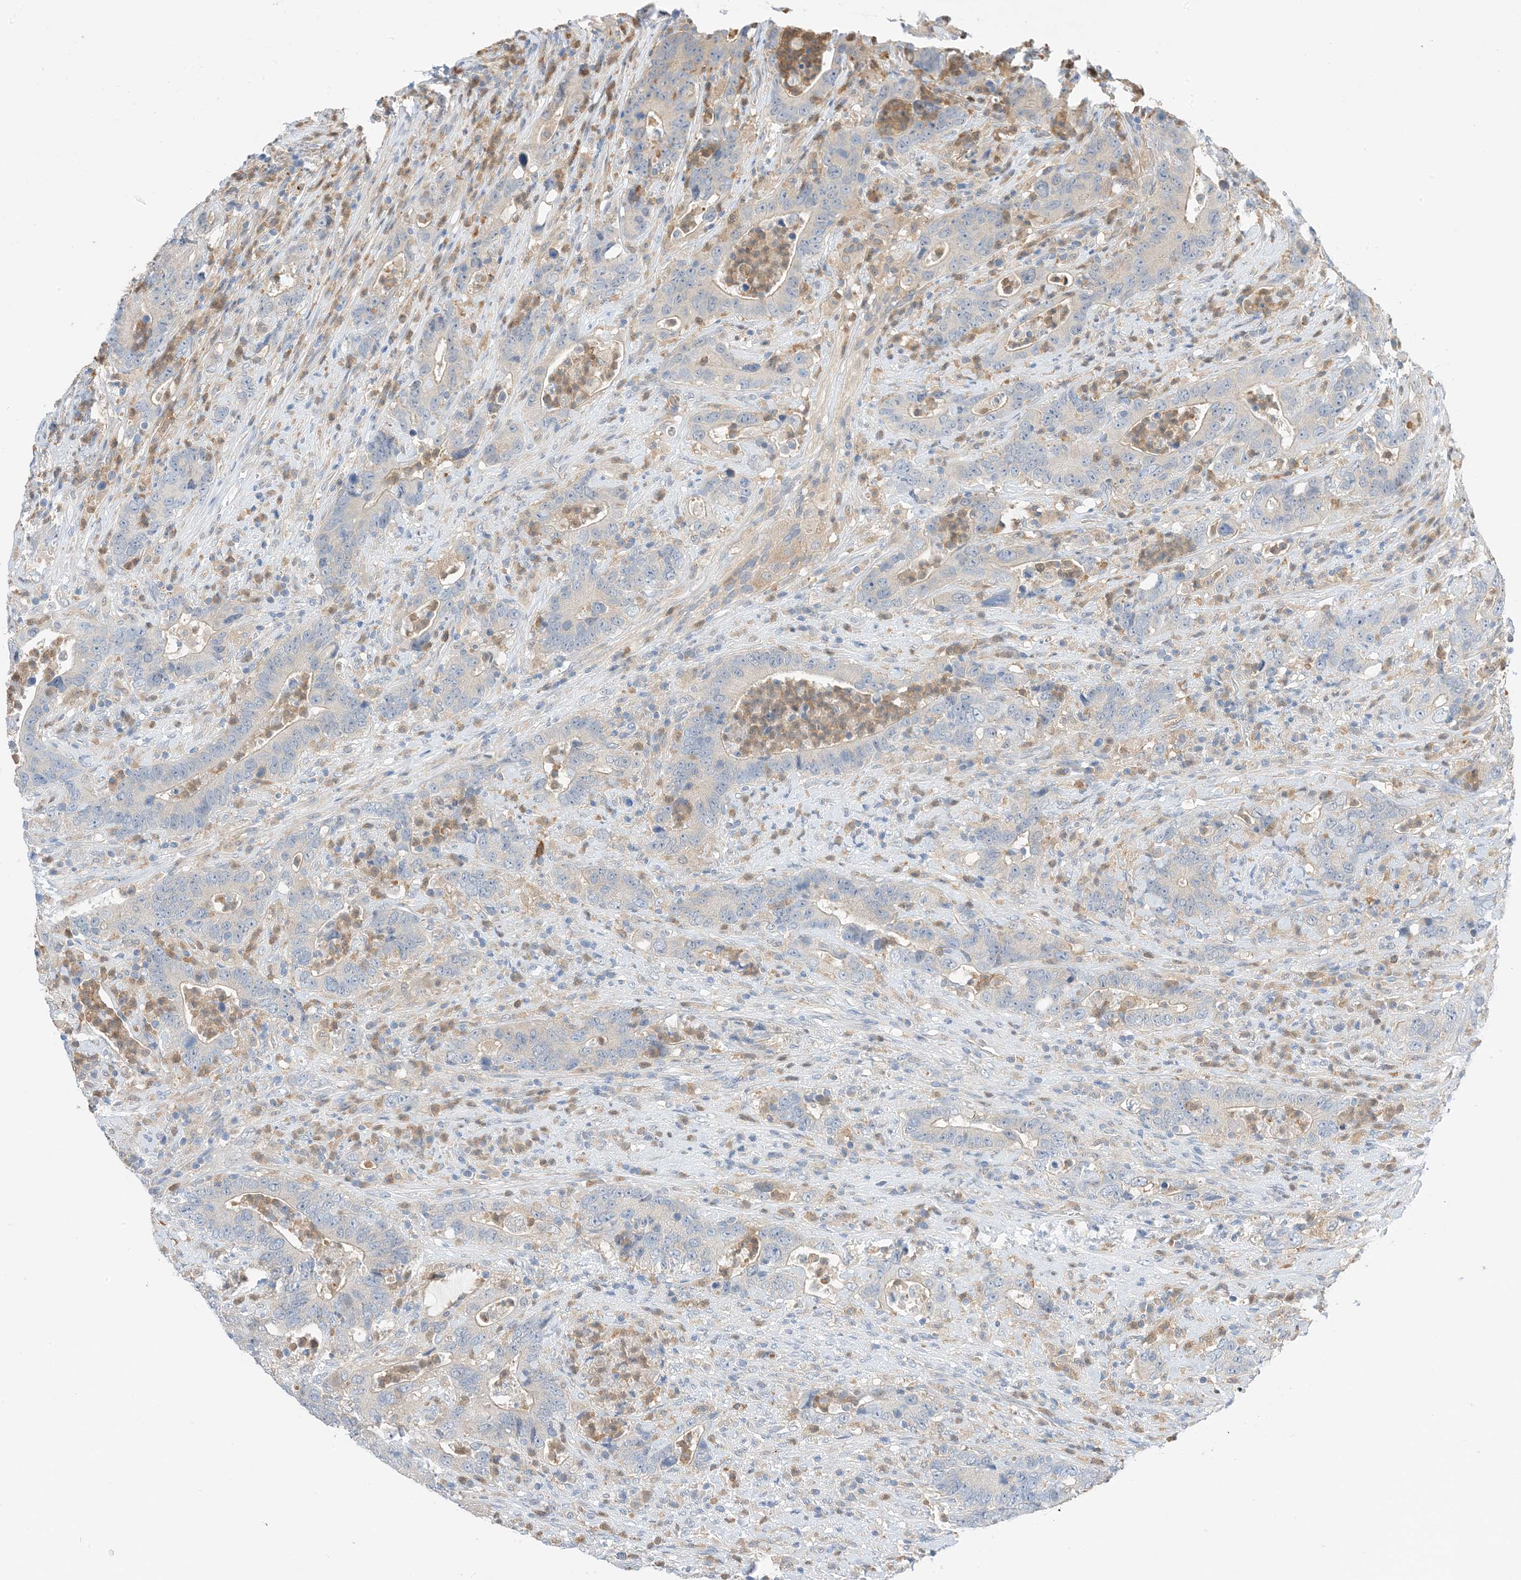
{"staining": {"intensity": "negative", "quantity": "none", "location": "none"}, "tissue": "colorectal cancer", "cell_type": "Tumor cells", "image_type": "cancer", "snomed": [{"axis": "morphology", "description": "Adenocarcinoma, NOS"}, {"axis": "topography", "description": "Colon"}], "caption": "Immunohistochemistry (IHC) photomicrograph of neoplastic tissue: human colorectal adenocarcinoma stained with DAB (3,3'-diaminobenzidine) demonstrates no significant protein staining in tumor cells. Nuclei are stained in blue.", "gene": "KIFBP", "patient": {"sex": "female", "age": 75}}